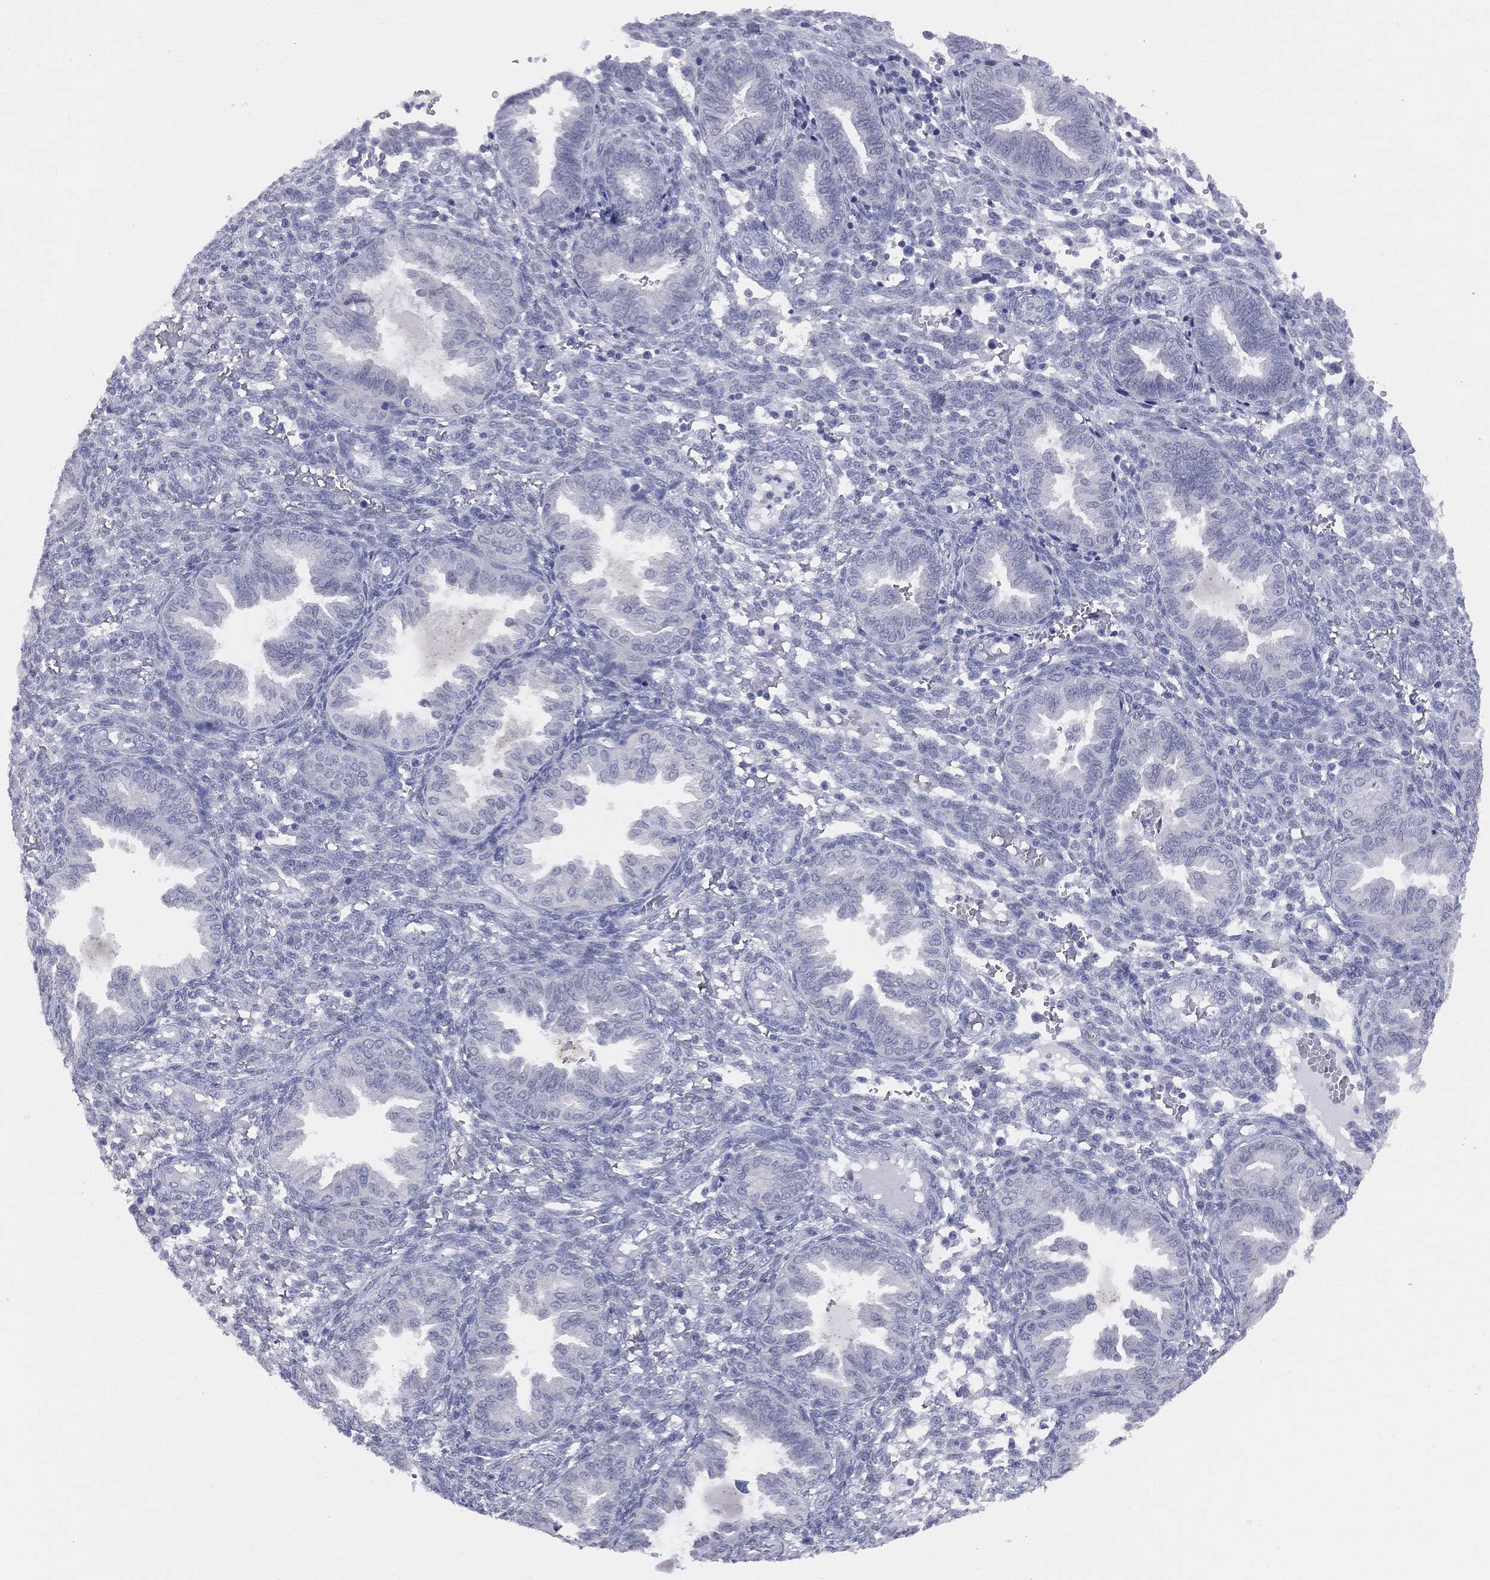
{"staining": {"intensity": "negative", "quantity": "none", "location": "none"}, "tissue": "endometrium", "cell_type": "Cells in endometrial stroma", "image_type": "normal", "snomed": [{"axis": "morphology", "description": "Normal tissue, NOS"}, {"axis": "topography", "description": "Endometrium"}], "caption": "A high-resolution histopathology image shows IHC staining of unremarkable endometrium, which exhibits no significant expression in cells in endometrial stroma.", "gene": "DMKN", "patient": {"sex": "female", "age": 42}}